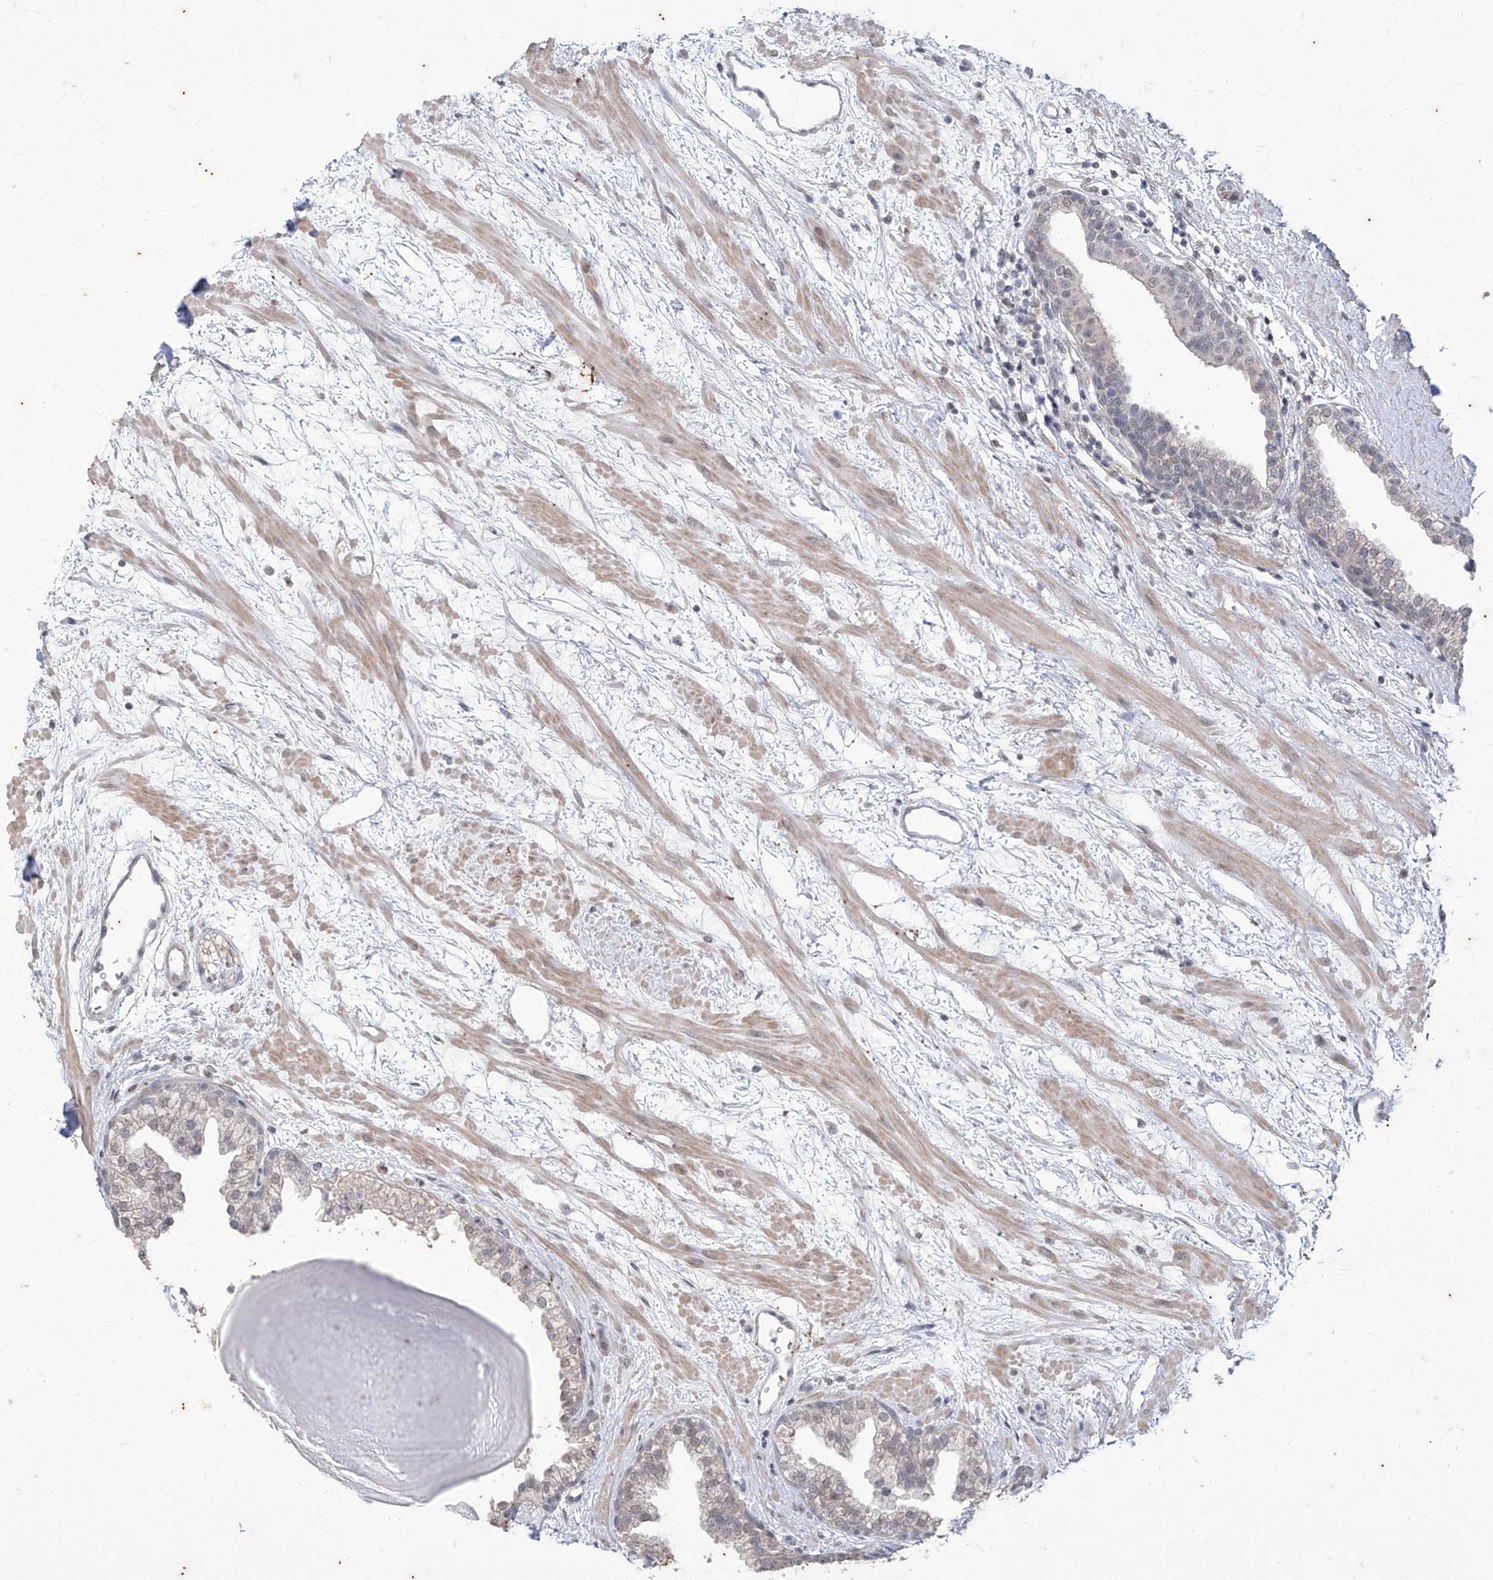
{"staining": {"intensity": "negative", "quantity": "none", "location": "none"}, "tissue": "prostate", "cell_type": "Glandular cells", "image_type": "normal", "snomed": [{"axis": "morphology", "description": "Normal tissue, NOS"}, {"axis": "topography", "description": "Prostate"}], "caption": "High power microscopy photomicrograph of an immunohistochemistry histopathology image of normal prostate, revealing no significant staining in glandular cells. (Immunohistochemistry (ihc), brightfield microscopy, high magnification).", "gene": "PHF20L1", "patient": {"sex": "male", "age": 48}}